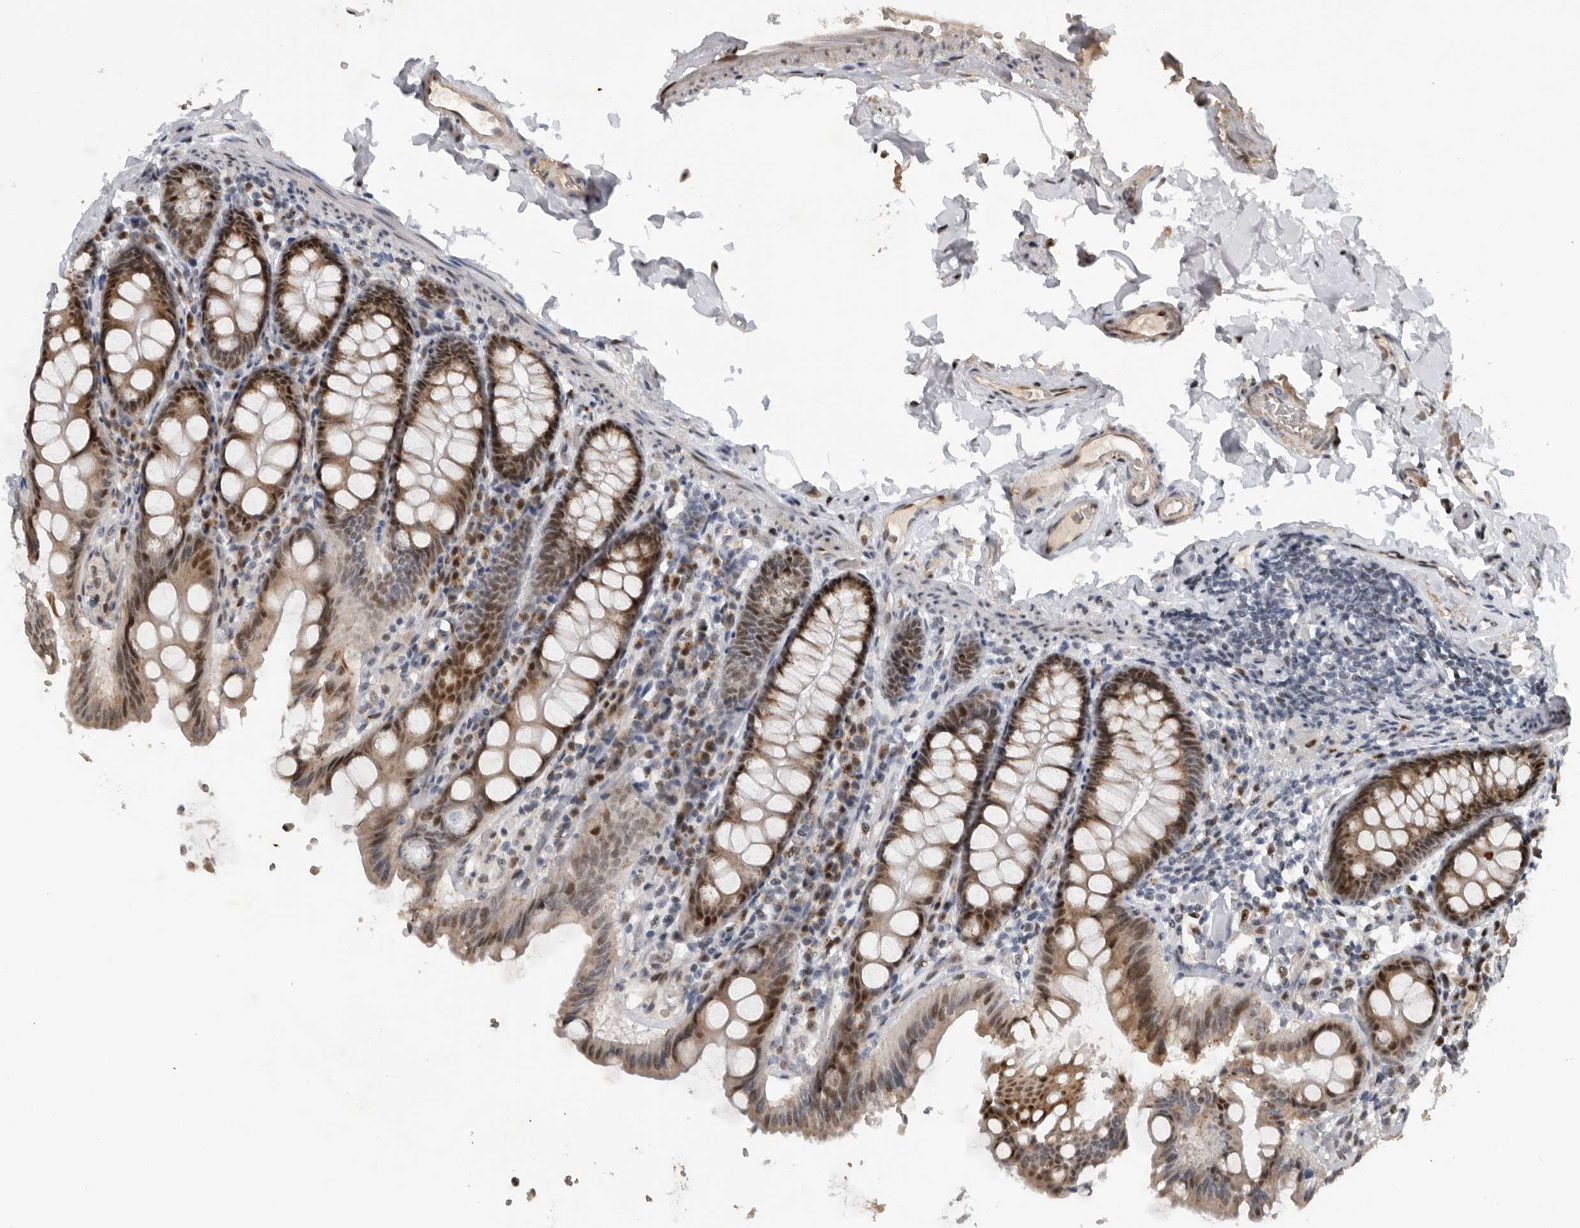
{"staining": {"intensity": "moderate", "quantity": ">75%", "location": "cytoplasmic/membranous,nuclear"}, "tissue": "colon", "cell_type": "Endothelial cells", "image_type": "normal", "snomed": [{"axis": "morphology", "description": "Normal tissue, NOS"}, {"axis": "topography", "description": "Colon"}, {"axis": "topography", "description": "Peripheral nerve tissue"}], "caption": "A high-resolution histopathology image shows IHC staining of normal colon, which exhibits moderate cytoplasmic/membranous,nuclear staining in about >75% of endothelial cells. (IHC, brightfield microscopy, high magnification).", "gene": "PCMTD1", "patient": {"sex": "female", "age": 61}}